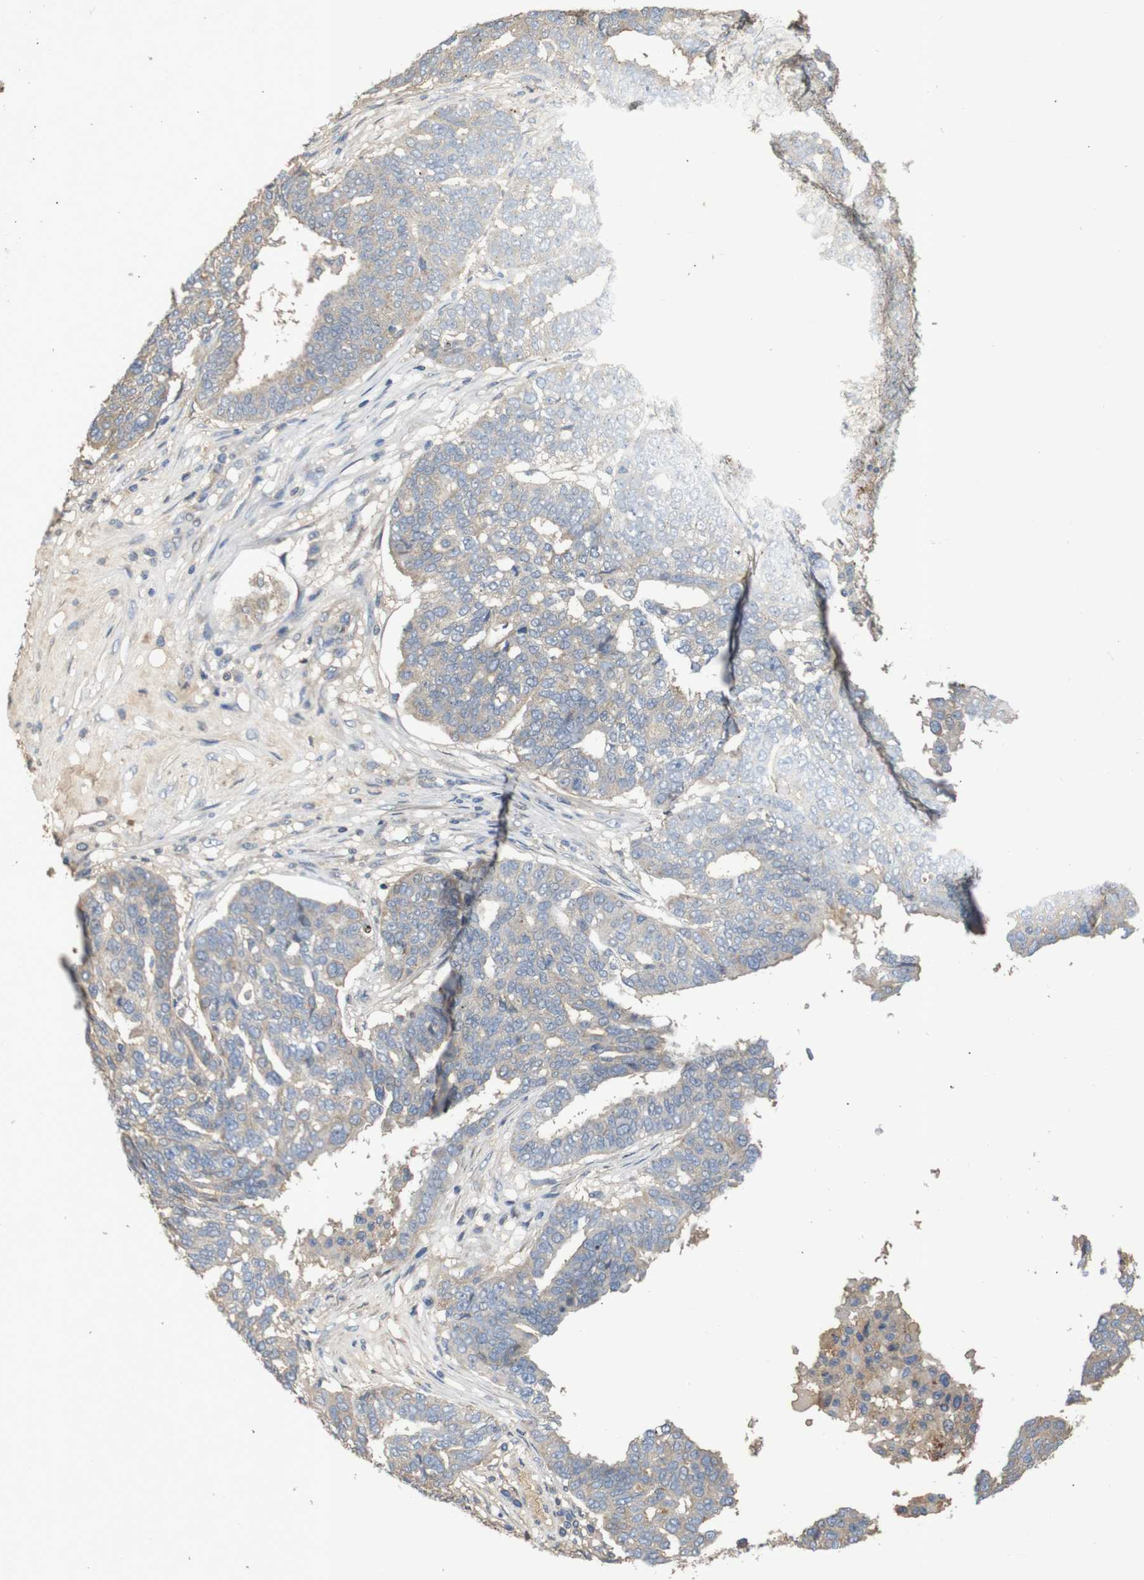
{"staining": {"intensity": "weak", "quantity": "25%-75%", "location": "cytoplasmic/membranous"}, "tissue": "ovarian cancer", "cell_type": "Tumor cells", "image_type": "cancer", "snomed": [{"axis": "morphology", "description": "Cystadenocarcinoma, serous, NOS"}, {"axis": "topography", "description": "Ovary"}], "caption": "Approximately 25%-75% of tumor cells in ovarian cancer display weak cytoplasmic/membranous protein positivity as visualized by brown immunohistochemical staining.", "gene": "PTPN1", "patient": {"sex": "female", "age": 59}}